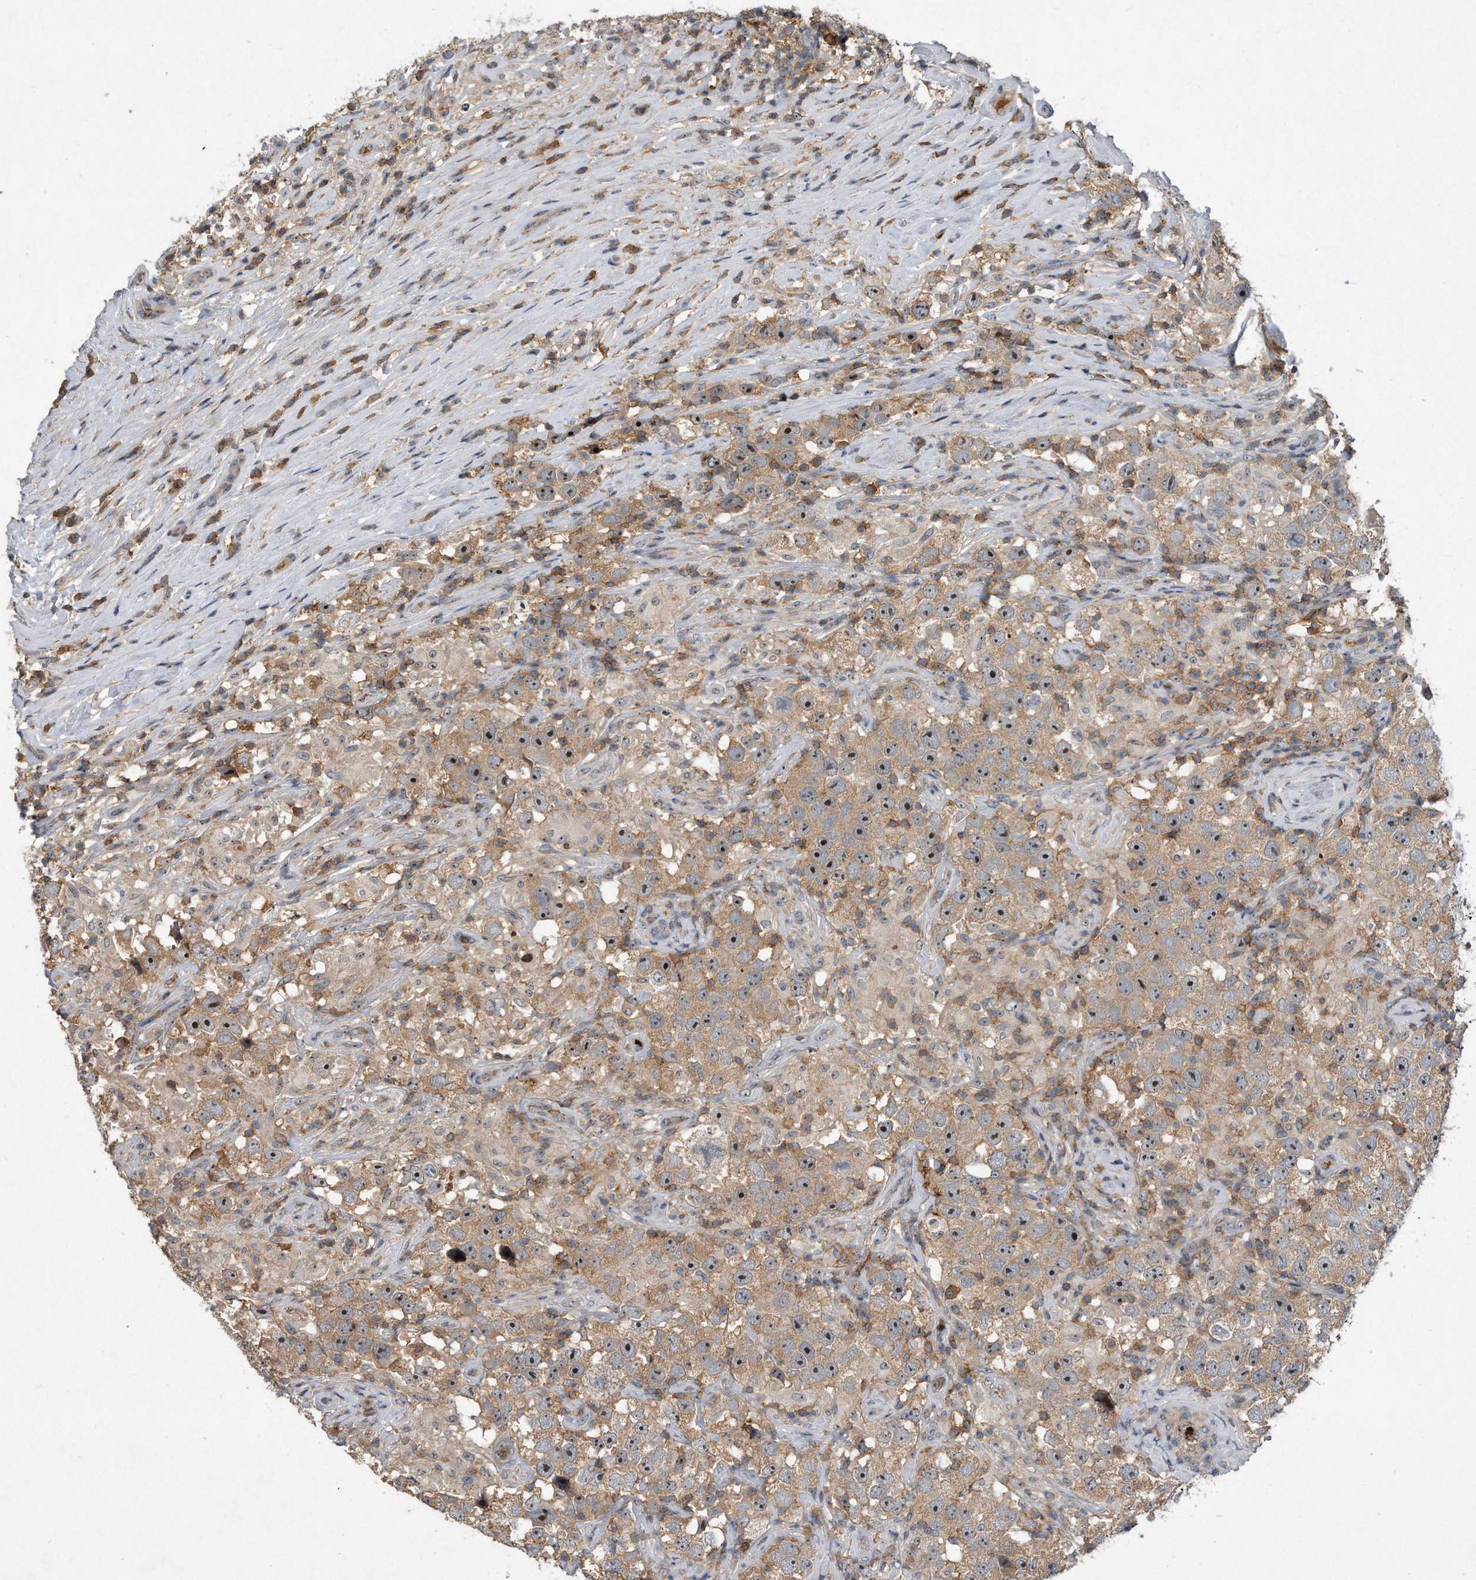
{"staining": {"intensity": "moderate", "quantity": ">75%", "location": "cytoplasmic/membranous,nuclear"}, "tissue": "testis cancer", "cell_type": "Tumor cells", "image_type": "cancer", "snomed": [{"axis": "morphology", "description": "Seminoma, NOS"}, {"axis": "topography", "description": "Testis"}], "caption": "Immunohistochemistry (IHC) (DAB (3,3'-diaminobenzidine)) staining of human seminoma (testis) reveals moderate cytoplasmic/membranous and nuclear protein staining in about >75% of tumor cells.", "gene": "PGBD2", "patient": {"sex": "male", "age": 49}}